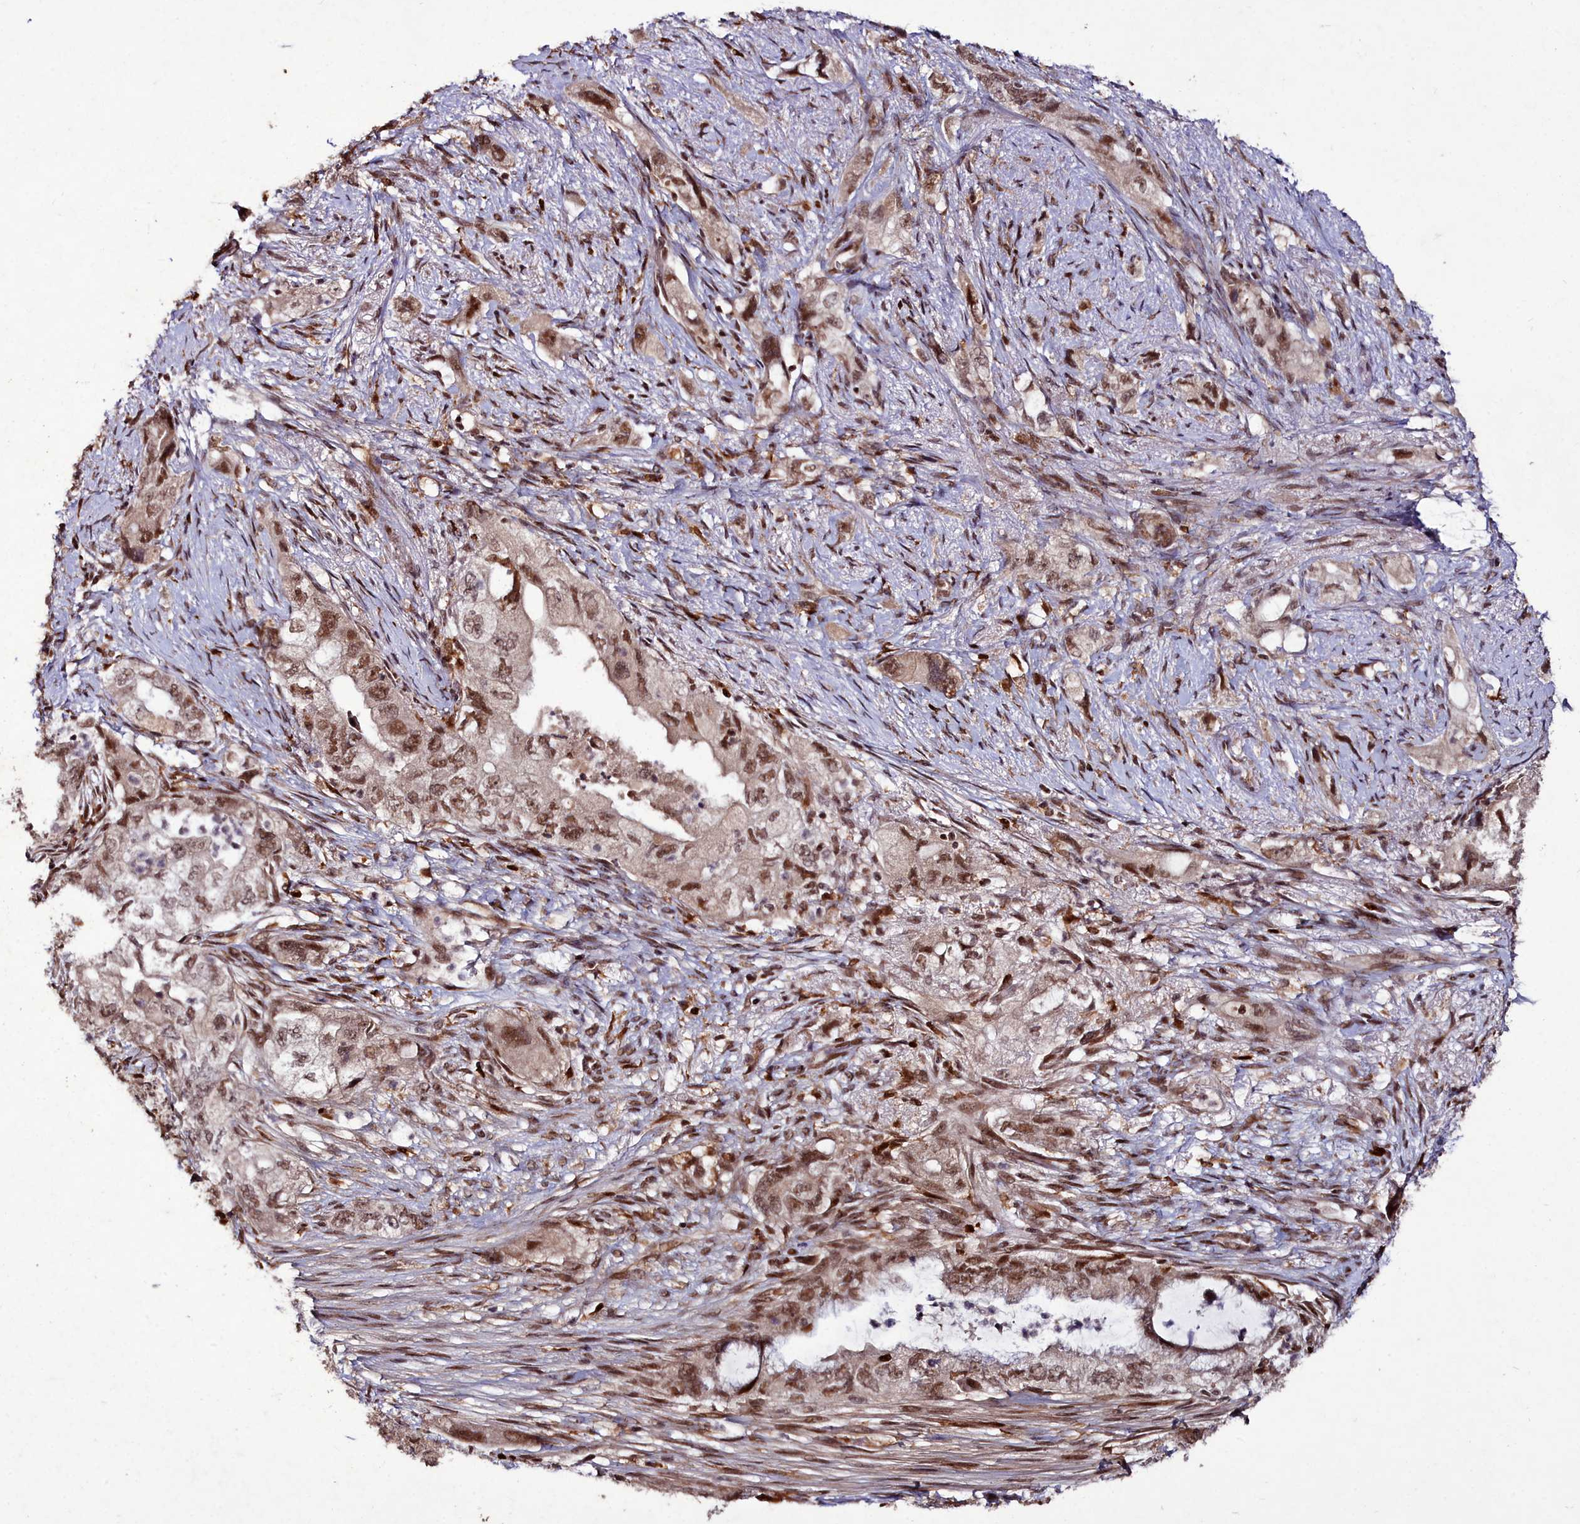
{"staining": {"intensity": "moderate", "quantity": ">75%", "location": "nuclear"}, "tissue": "pancreatic cancer", "cell_type": "Tumor cells", "image_type": "cancer", "snomed": [{"axis": "morphology", "description": "Adenocarcinoma, NOS"}, {"axis": "topography", "description": "Pancreas"}], "caption": "A brown stain shows moderate nuclear positivity of a protein in pancreatic cancer tumor cells.", "gene": "CXXC1", "patient": {"sex": "female", "age": 73}}